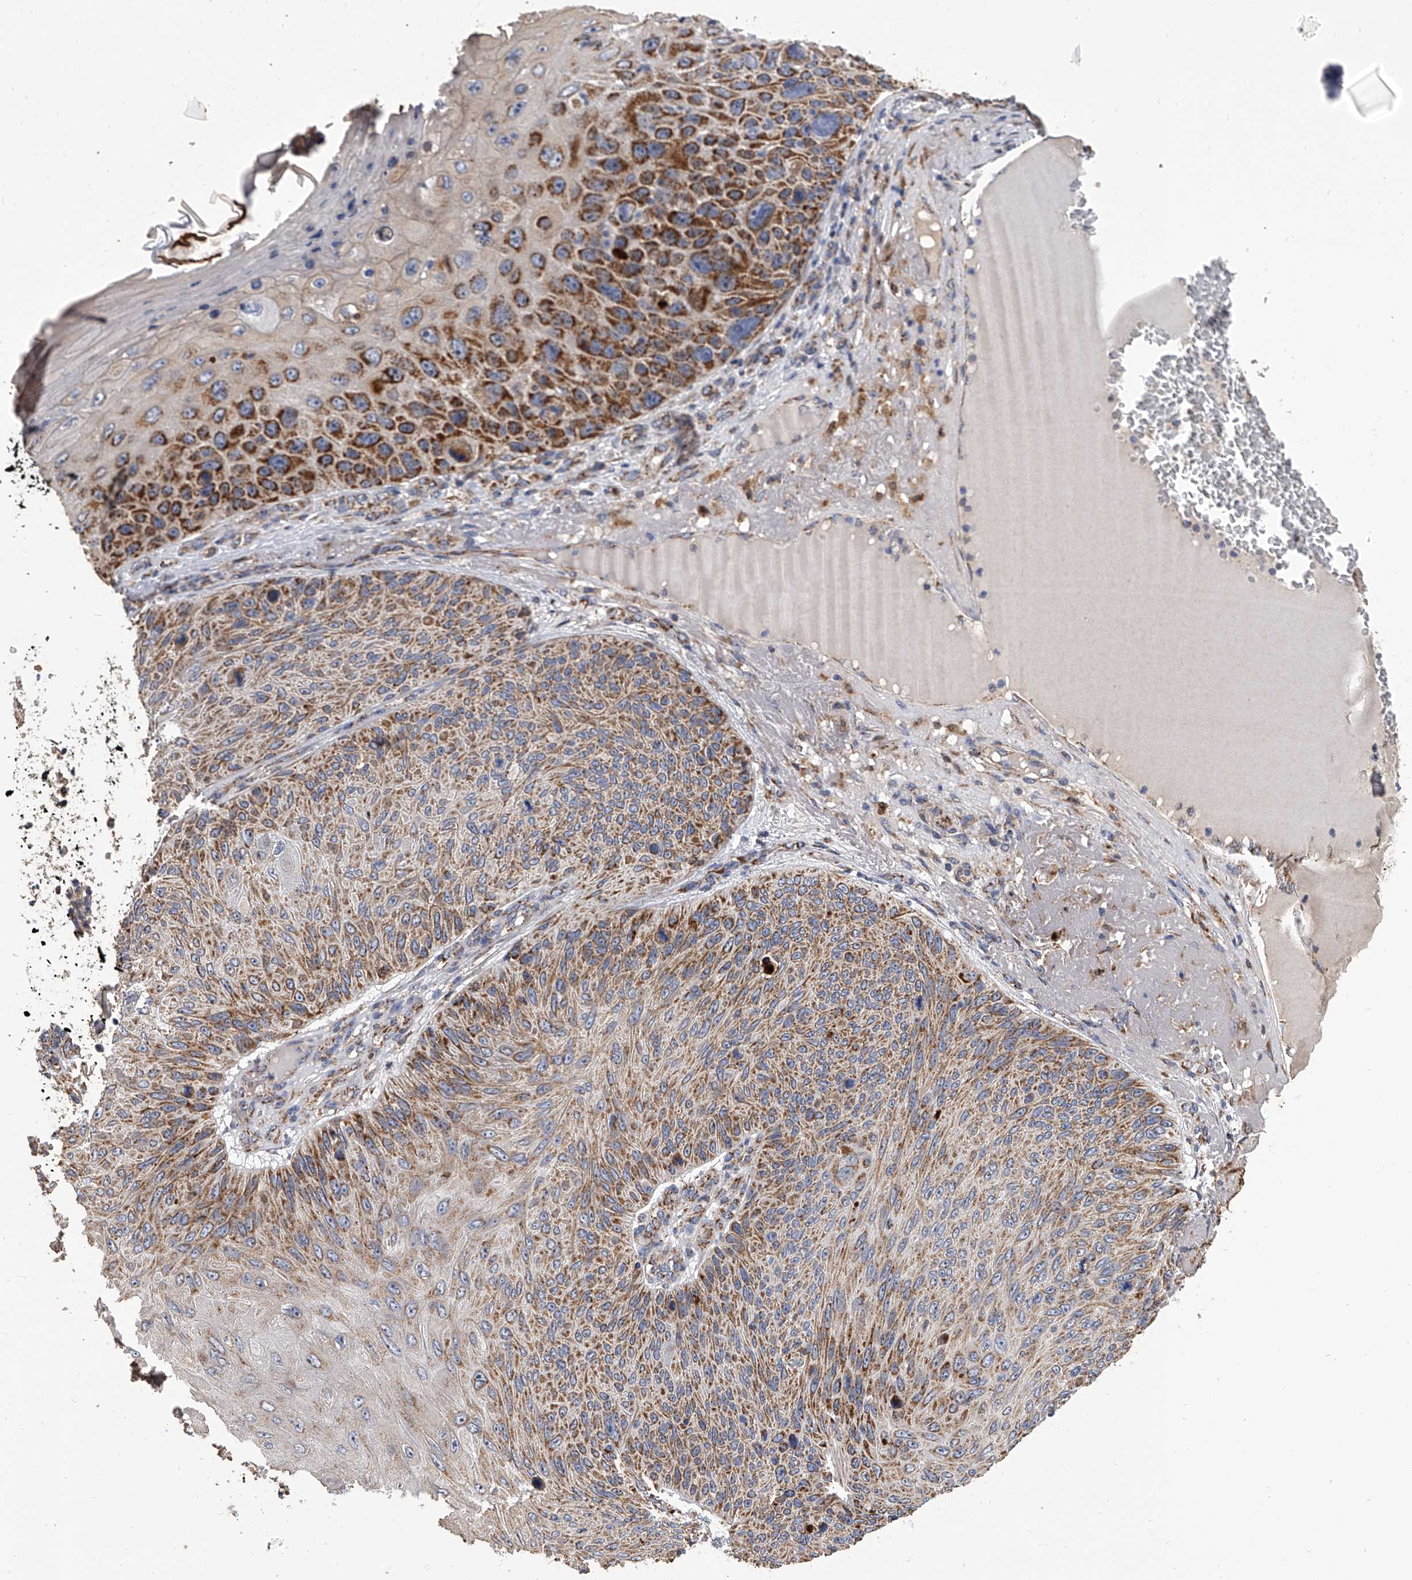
{"staining": {"intensity": "strong", "quantity": "25%-75%", "location": "cytoplasmic/membranous"}, "tissue": "skin cancer", "cell_type": "Tumor cells", "image_type": "cancer", "snomed": [{"axis": "morphology", "description": "Squamous cell carcinoma, NOS"}, {"axis": "topography", "description": "Skin"}], "caption": "Brown immunohistochemical staining in skin cancer (squamous cell carcinoma) reveals strong cytoplasmic/membranous expression in approximately 25%-75% of tumor cells.", "gene": "MRPL28", "patient": {"sex": "female", "age": 88}}